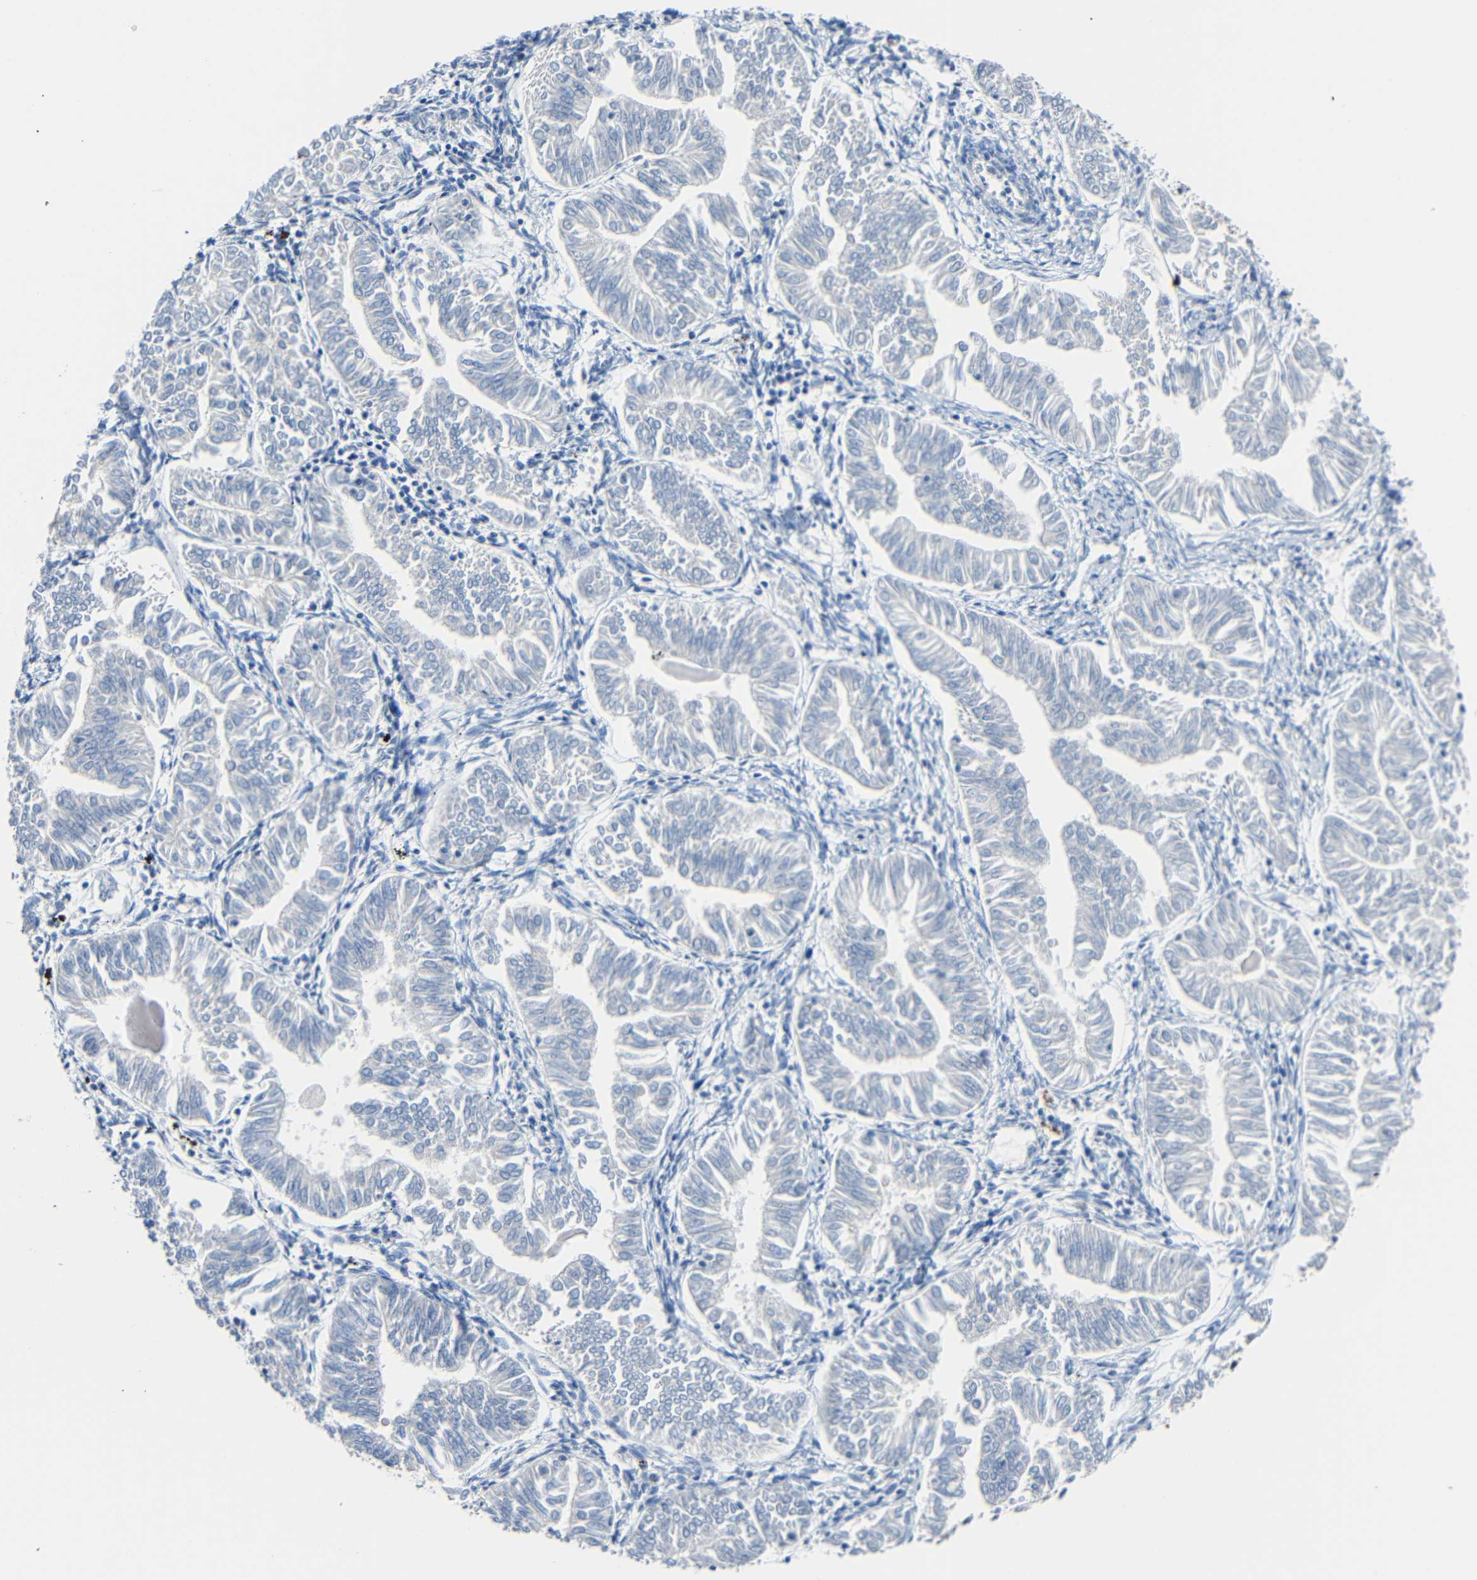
{"staining": {"intensity": "negative", "quantity": "none", "location": "none"}, "tissue": "endometrial cancer", "cell_type": "Tumor cells", "image_type": "cancer", "snomed": [{"axis": "morphology", "description": "Adenocarcinoma, NOS"}, {"axis": "topography", "description": "Endometrium"}], "caption": "Protein analysis of endometrial adenocarcinoma reveals no significant staining in tumor cells.", "gene": "STBD1", "patient": {"sex": "female", "age": 53}}